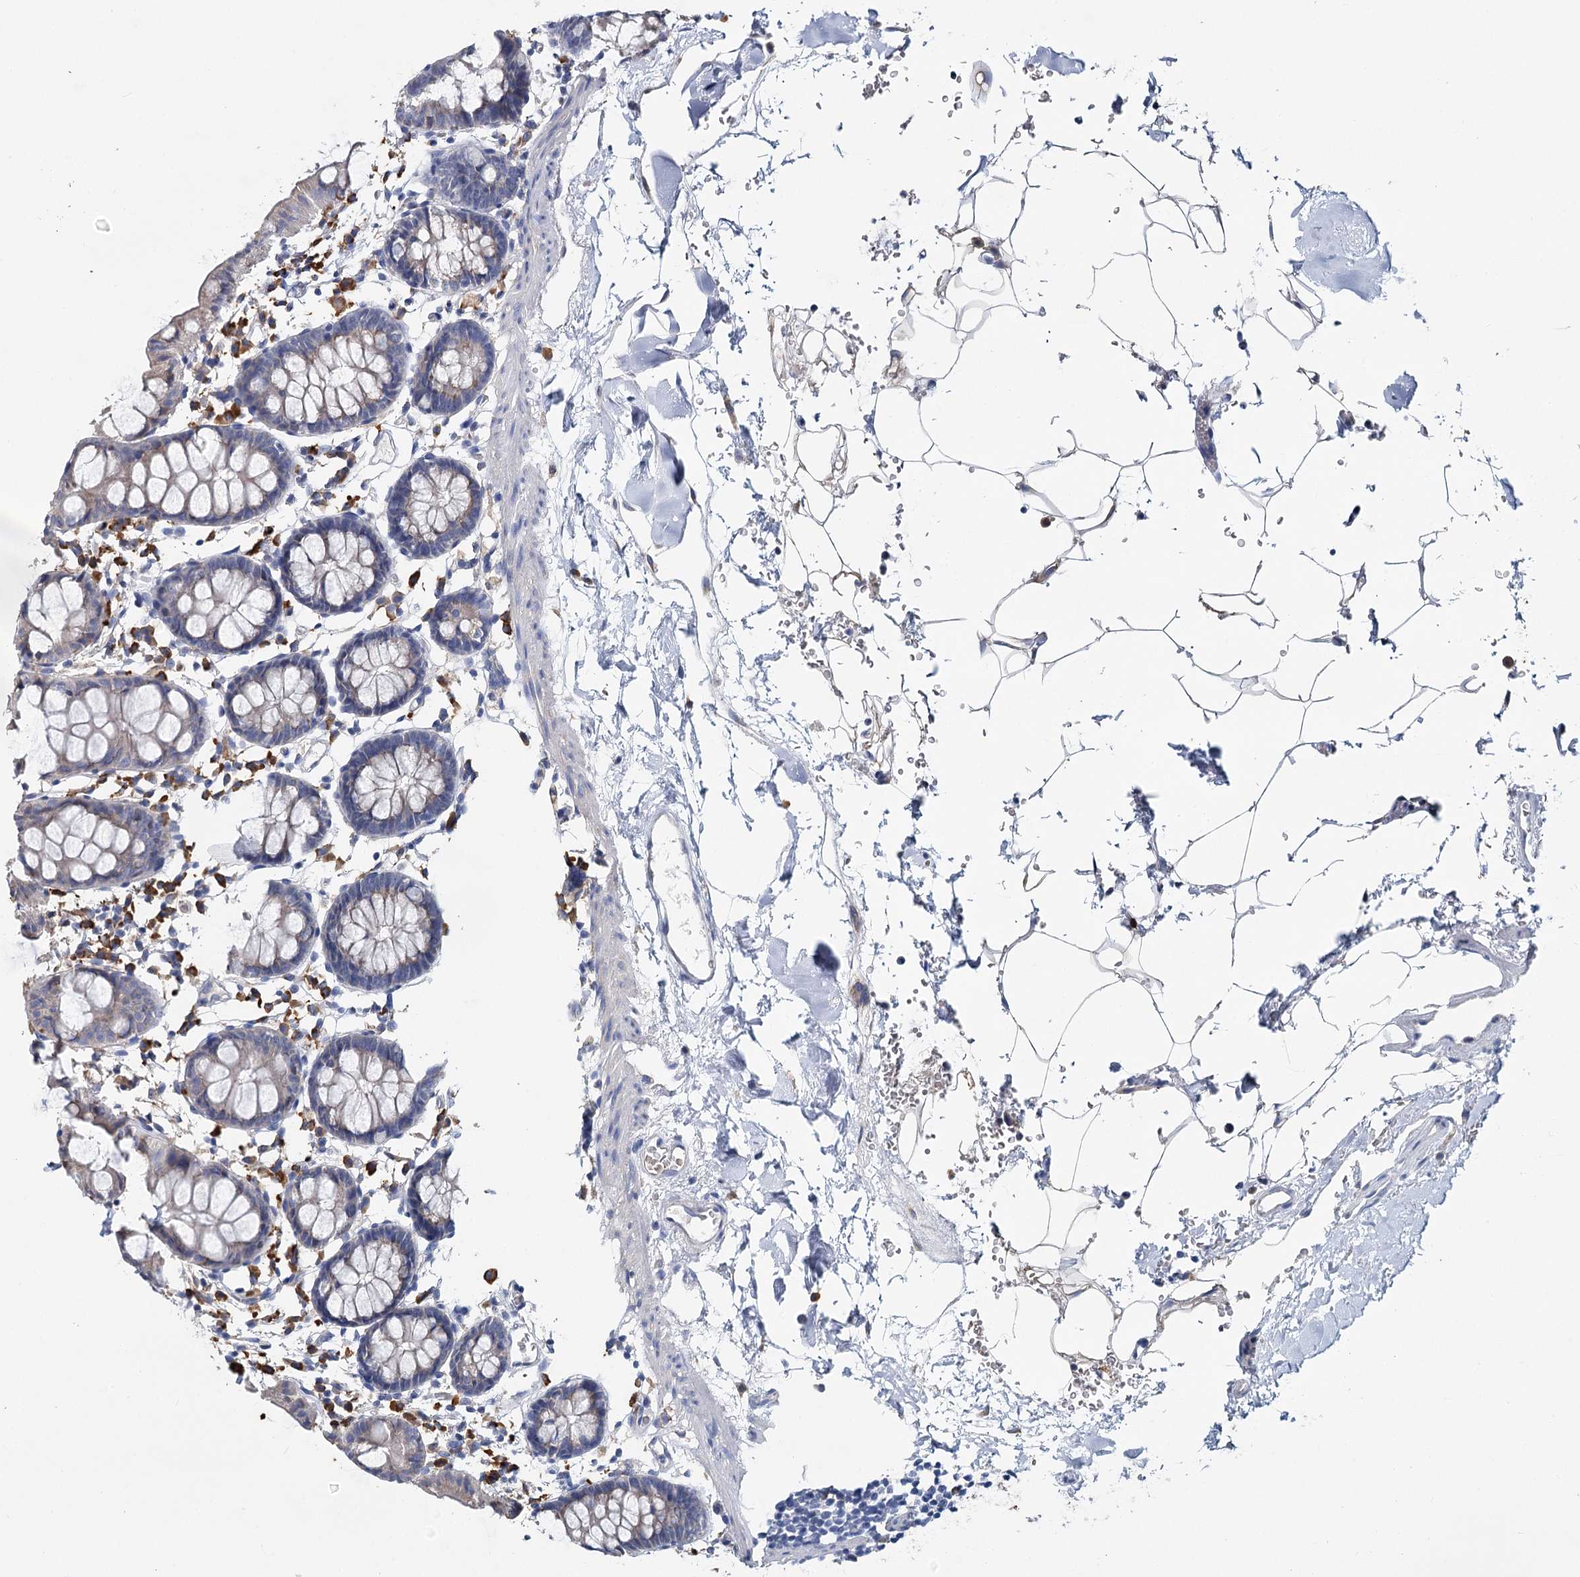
{"staining": {"intensity": "negative", "quantity": "none", "location": "none"}, "tissue": "colon", "cell_type": "Endothelial cells", "image_type": "normal", "snomed": [{"axis": "morphology", "description": "Normal tissue, NOS"}, {"axis": "topography", "description": "Colon"}], "caption": "Benign colon was stained to show a protein in brown. There is no significant expression in endothelial cells.", "gene": "ANKRD16", "patient": {"sex": "male", "age": 75}}